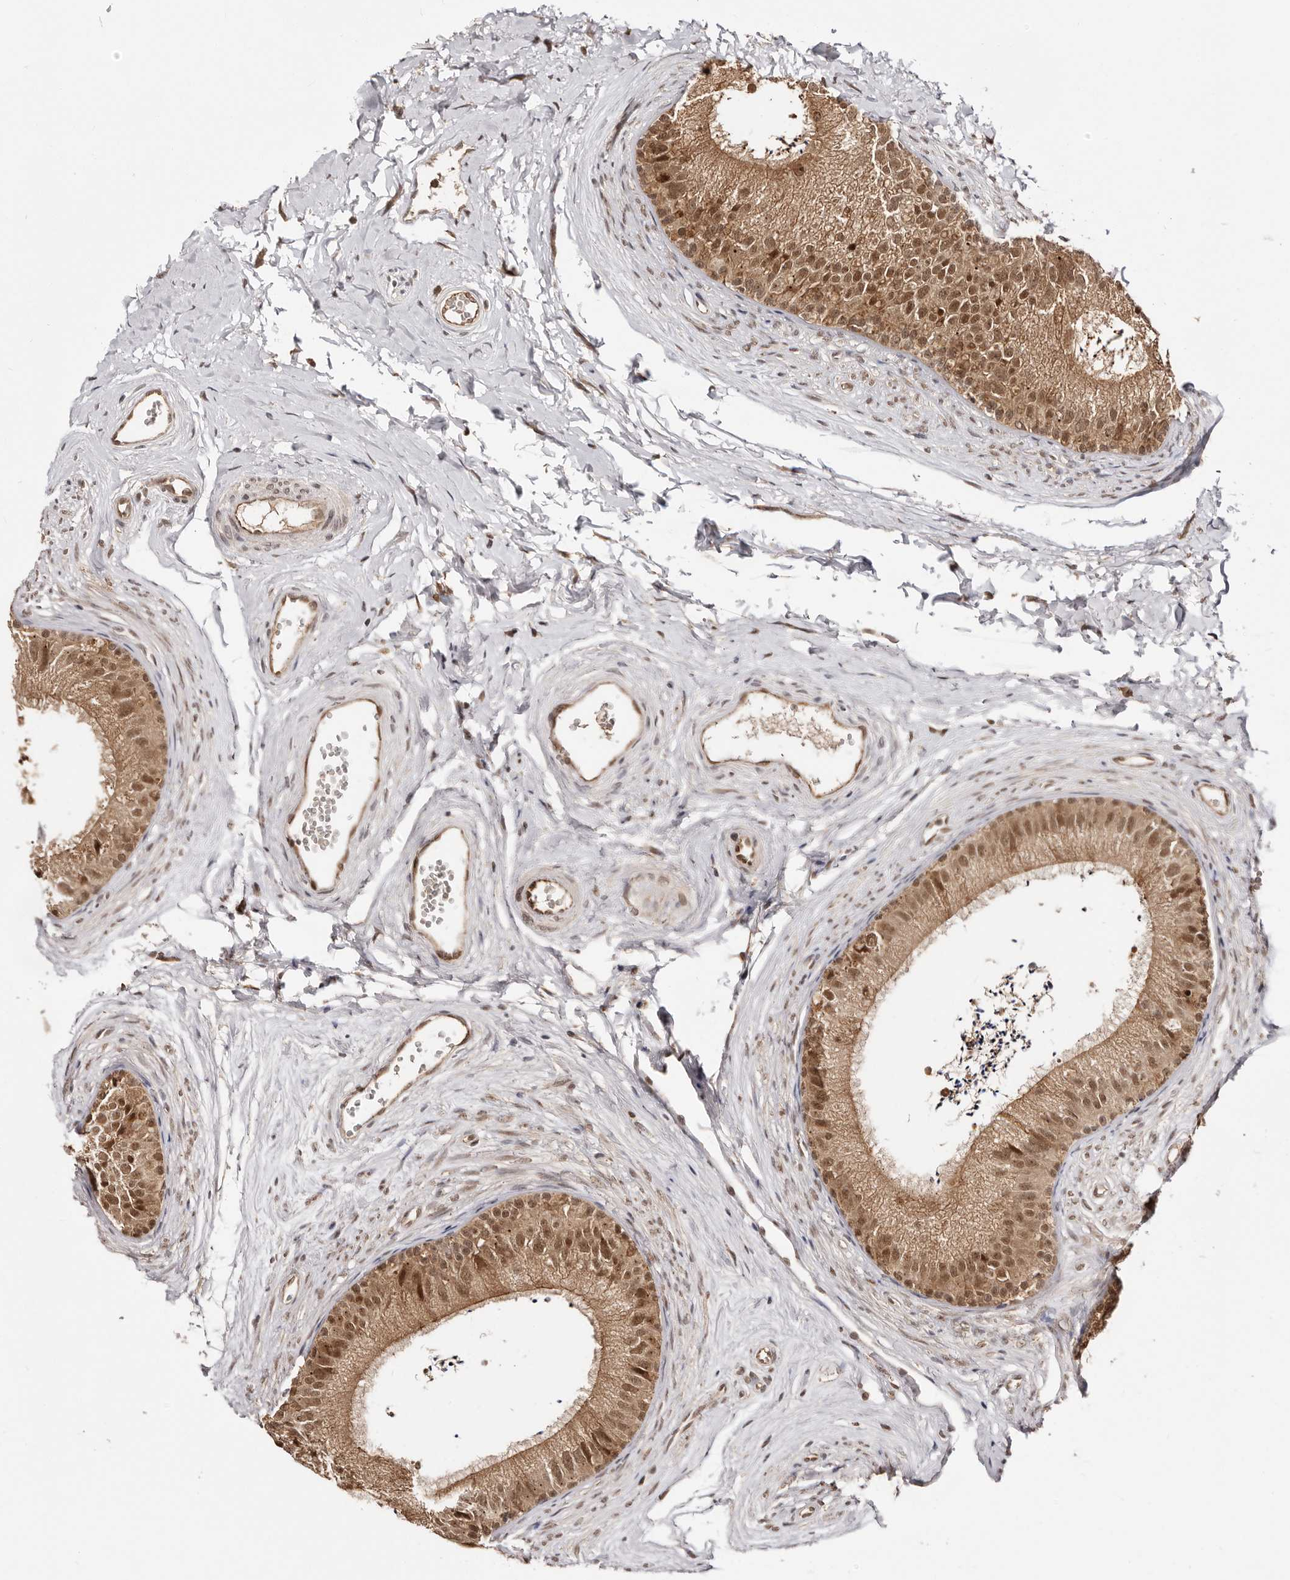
{"staining": {"intensity": "moderate", "quantity": ">75%", "location": "cytoplasmic/membranous,nuclear"}, "tissue": "epididymis", "cell_type": "Glandular cells", "image_type": "normal", "snomed": [{"axis": "morphology", "description": "Normal tissue, NOS"}, {"axis": "topography", "description": "Epididymis"}], "caption": "Moderate cytoplasmic/membranous,nuclear protein positivity is present in about >75% of glandular cells in epididymis. The staining was performed using DAB (3,3'-diaminobenzidine), with brown indicating positive protein expression. Nuclei are stained blue with hematoxylin.", "gene": "MED8", "patient": {"sex": "male", "age": 56}}